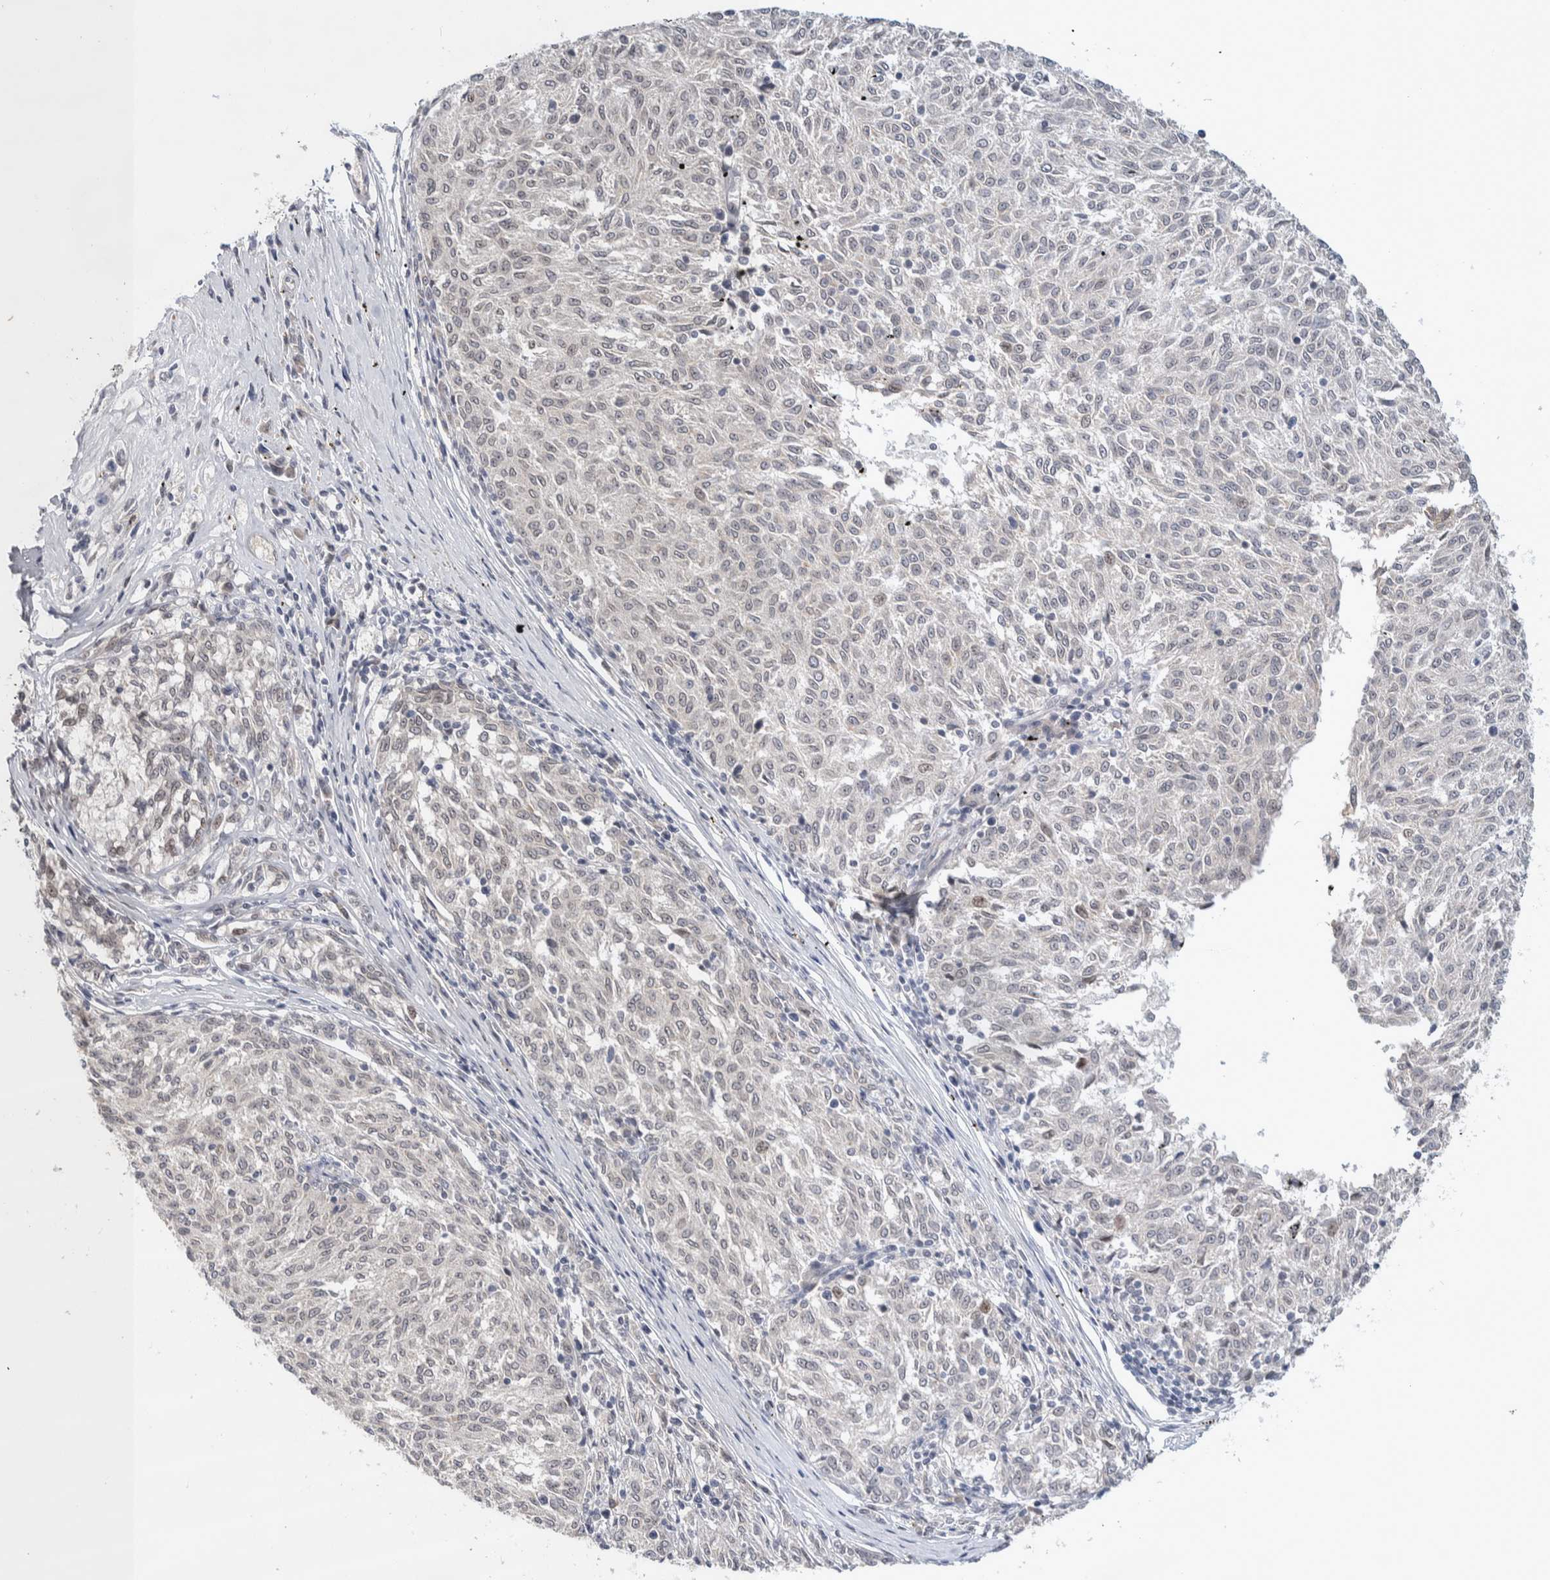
{"staining": {"intensity": "negative", "quantity": "none", "location": "none"}, "tissue": "melanoma", "cell_type": "Tumor cells", "image_type": "cancer", "snomed": [{"axis": "morphology", "description": "Malignant melanoma, NOS"}, {"axis": "topography", "description": "Skin"}], "caption": "Malignant melanoma stained for a protein using immunohistochemistry (IHC) displays no expression tumor cells.", "gene": "CRAT", "patient": {"sex": "female", "age": 72}}